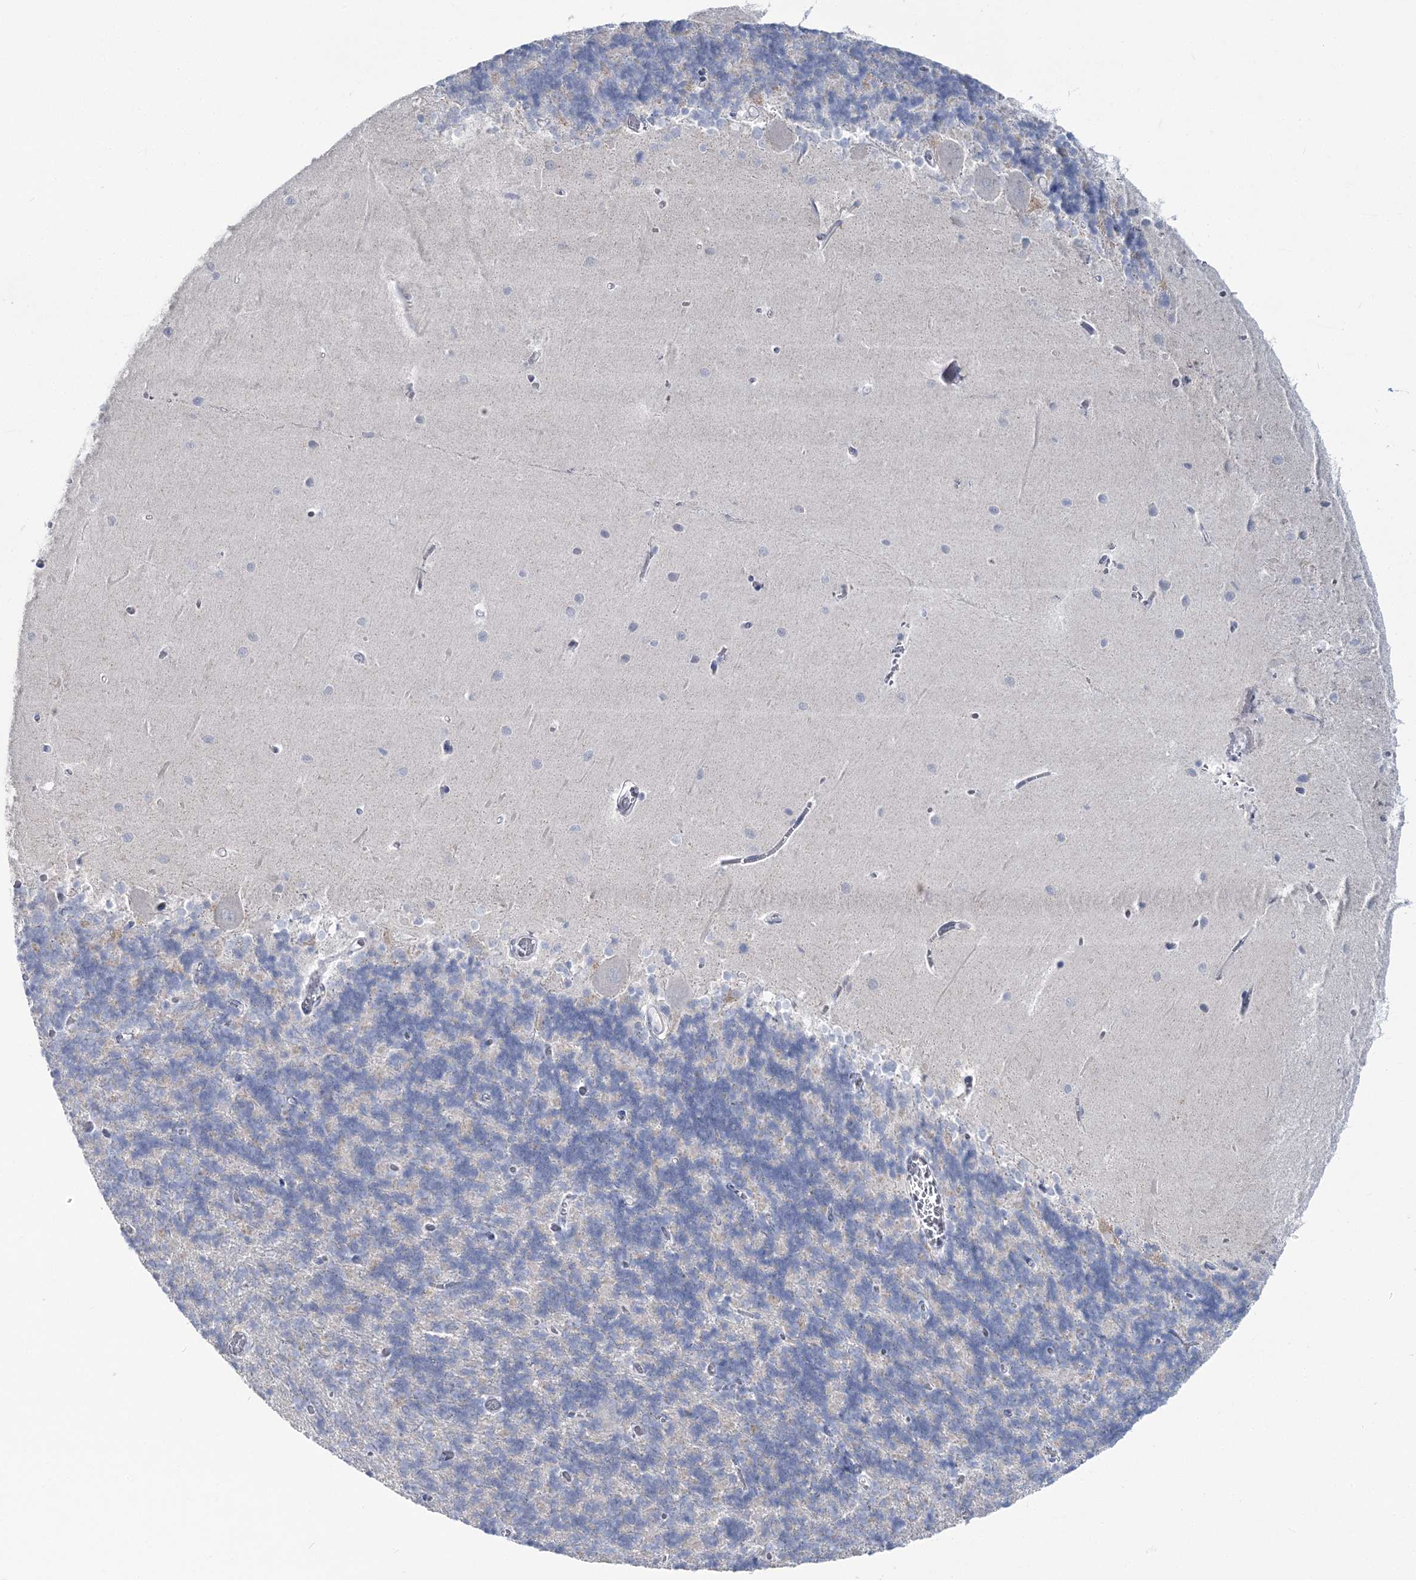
{"staining": {"intensity": "negative", "quantity": "none", "location": "none"}, "tissue": "cerebellum", "cell_type": "Cells in granular layer", "image_type": "normal", "snomed": [{"axis": "morphology", "description": "Normal tissue, NOS"}, {"axis": "topography", "description": "Cerebellum"}], "caption": "High power microscopy image of an immunohistochemistry photomicrograph of benign cerebellum, revealing no significant positivity in cells in granular layer. (DAB immunohistochemistry (IHC), high magnification).", "gene": "CYP3A4", "patient": {"sex": "male", "age": 37}}